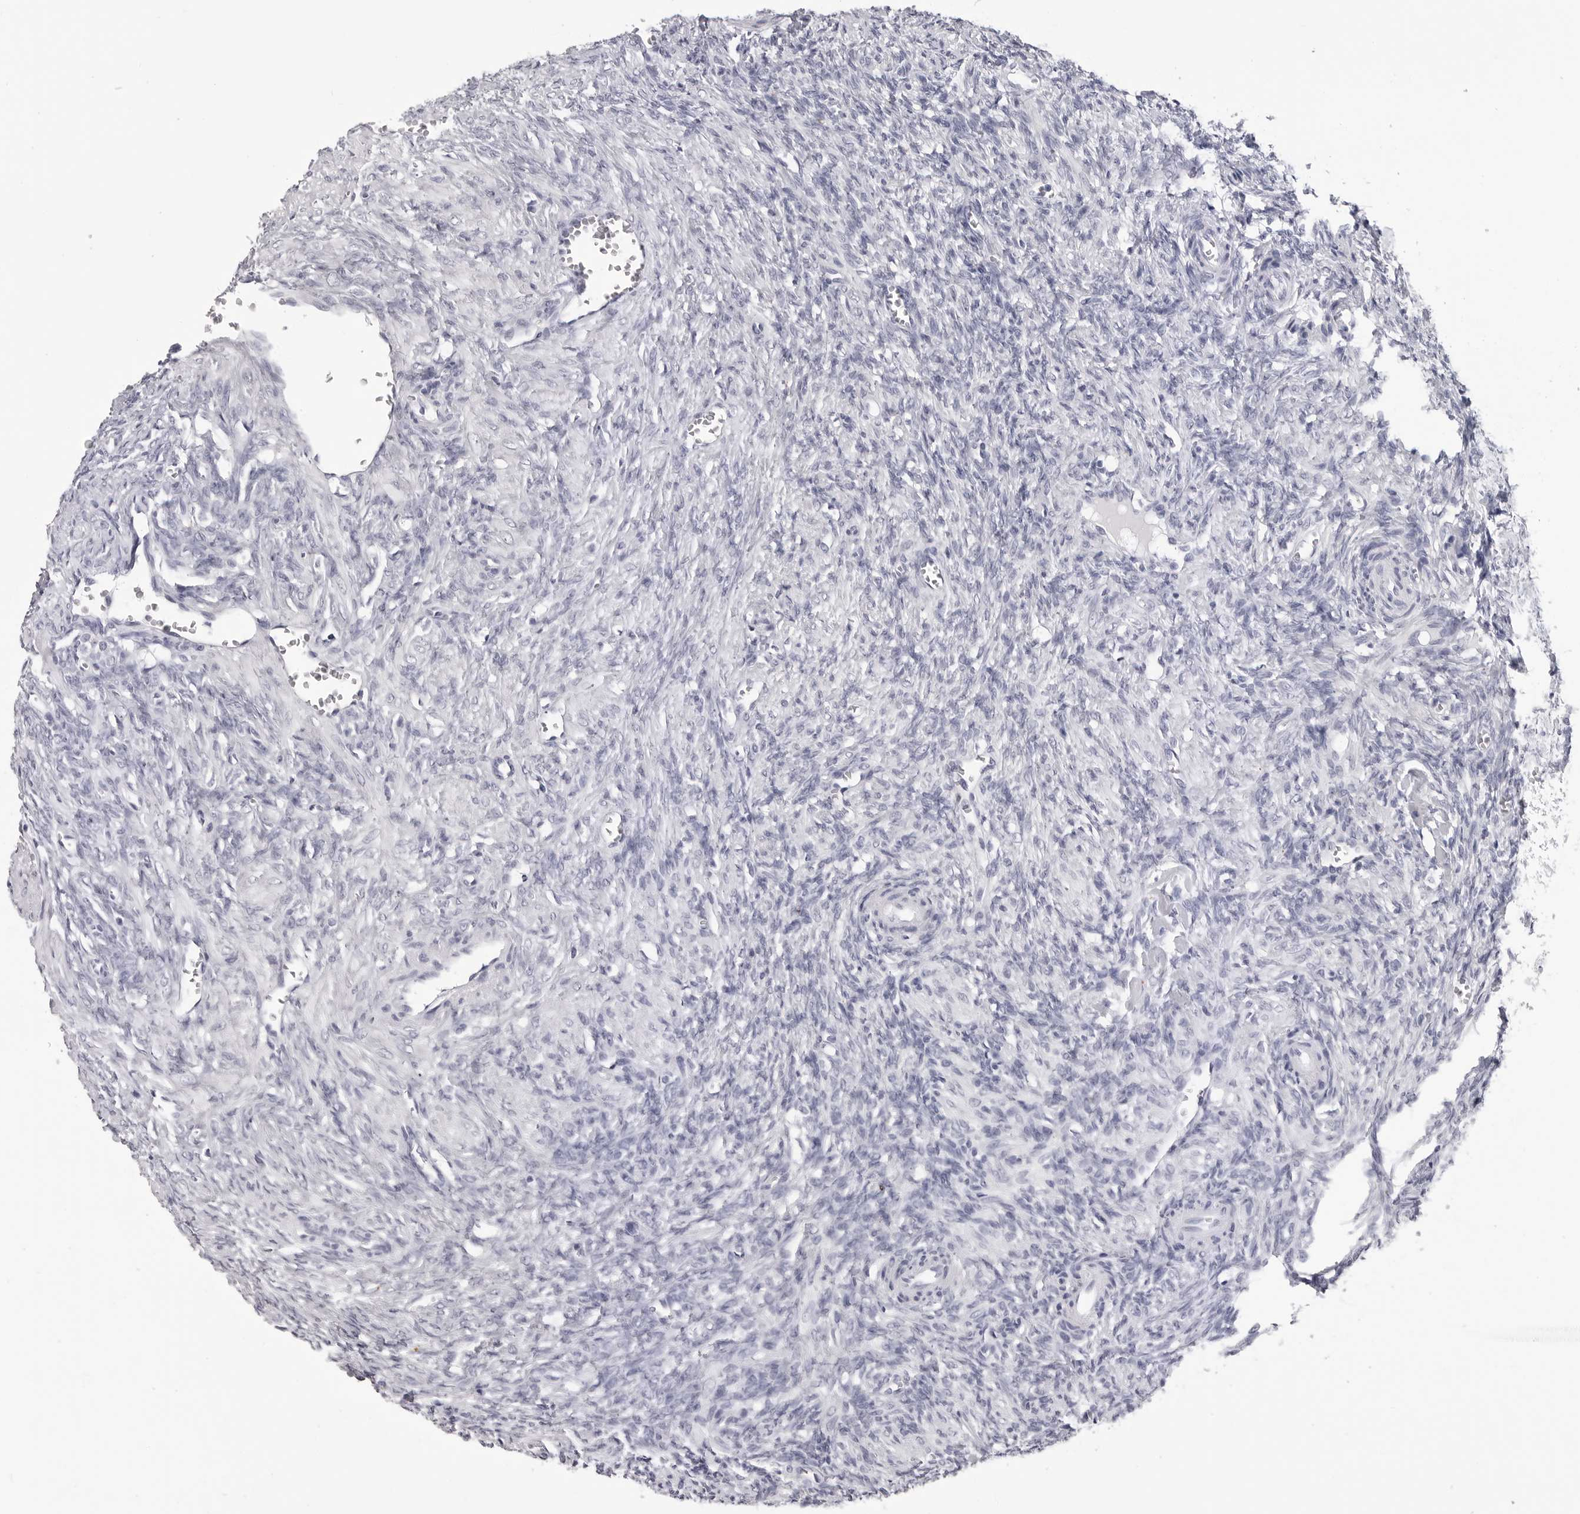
{"staining": {"intensity": "negative", "quantity": "none", "location": "none"}, "tissue": "ovary", "cell_type": "Ovarian stroma cells", "image_type": "normal", "snomed": [{"axis": "morphology", "description": "Normal tissue, NOS"}, {"axis": "topography", "description": "Ovary"}], "caption": "Histopathology image shows no protein staining in ovarian stroma cells of unremarkable ovary. Brightfield microscopy of immunohistochemistry (IHC) stained with DAB (3,3'-diaminobenzidine) (brown) and hematoxylin (blue), captured at high magnification.", "gene": "LGALS4", "patient": {"sex": "female", "age": 27}}